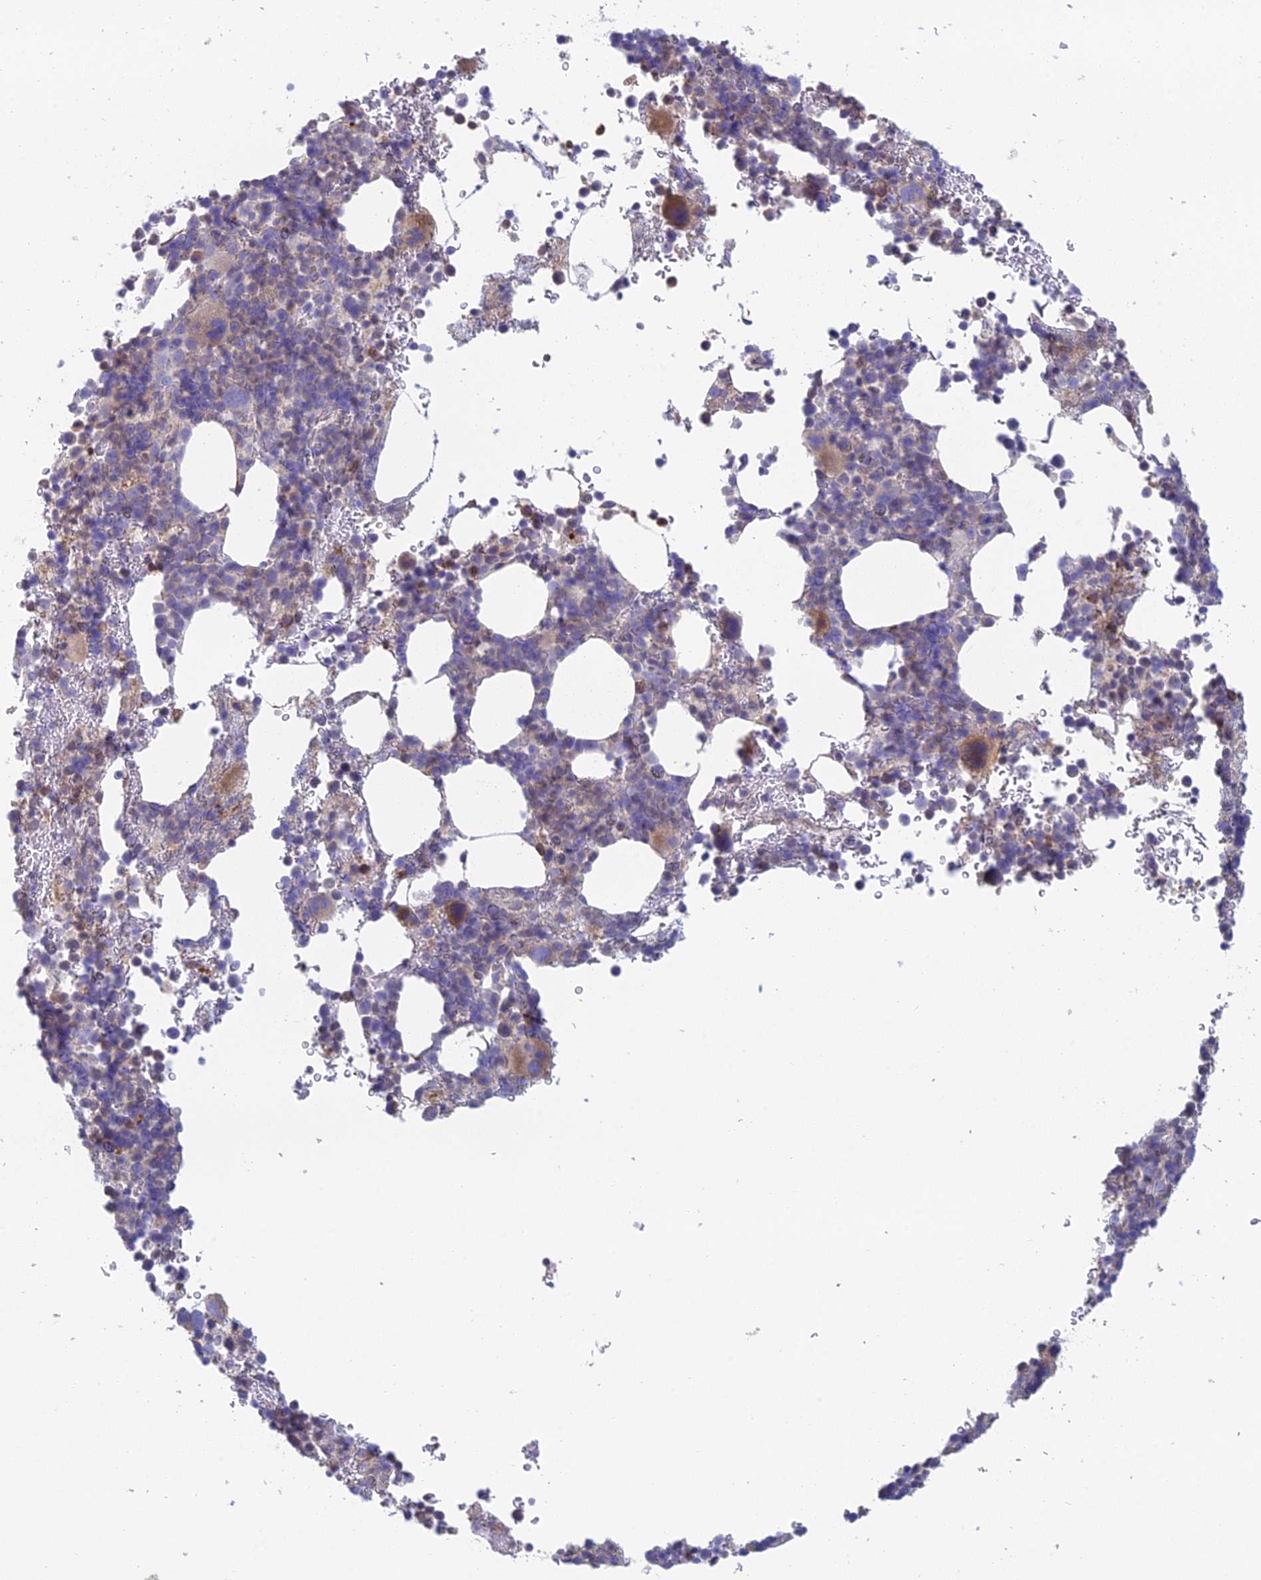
{"staining": {"intensity": "weak", "quantity": ">75%", "location": "cytoplasmic/membranous"}, "tissue": "bone marrow", "cell_type": "Hematopoietic cells", "image_type": "normal", "snomed": [{"axis": "morphology", "description": "Normal tissue, NOS"}, {"axis": "topography", "description": "Bone marrow"}], "caption": "Protein positivity by IHC exhibits weak cytoplasmic/membranous positivity in about >75% of hematopoietic cells in normal bone marrow. (brown staining indicates protein expression, while blue staining denotes nuclei).", "gene": "IFTAP", "patient": {"sex": "female", "age": 82}}